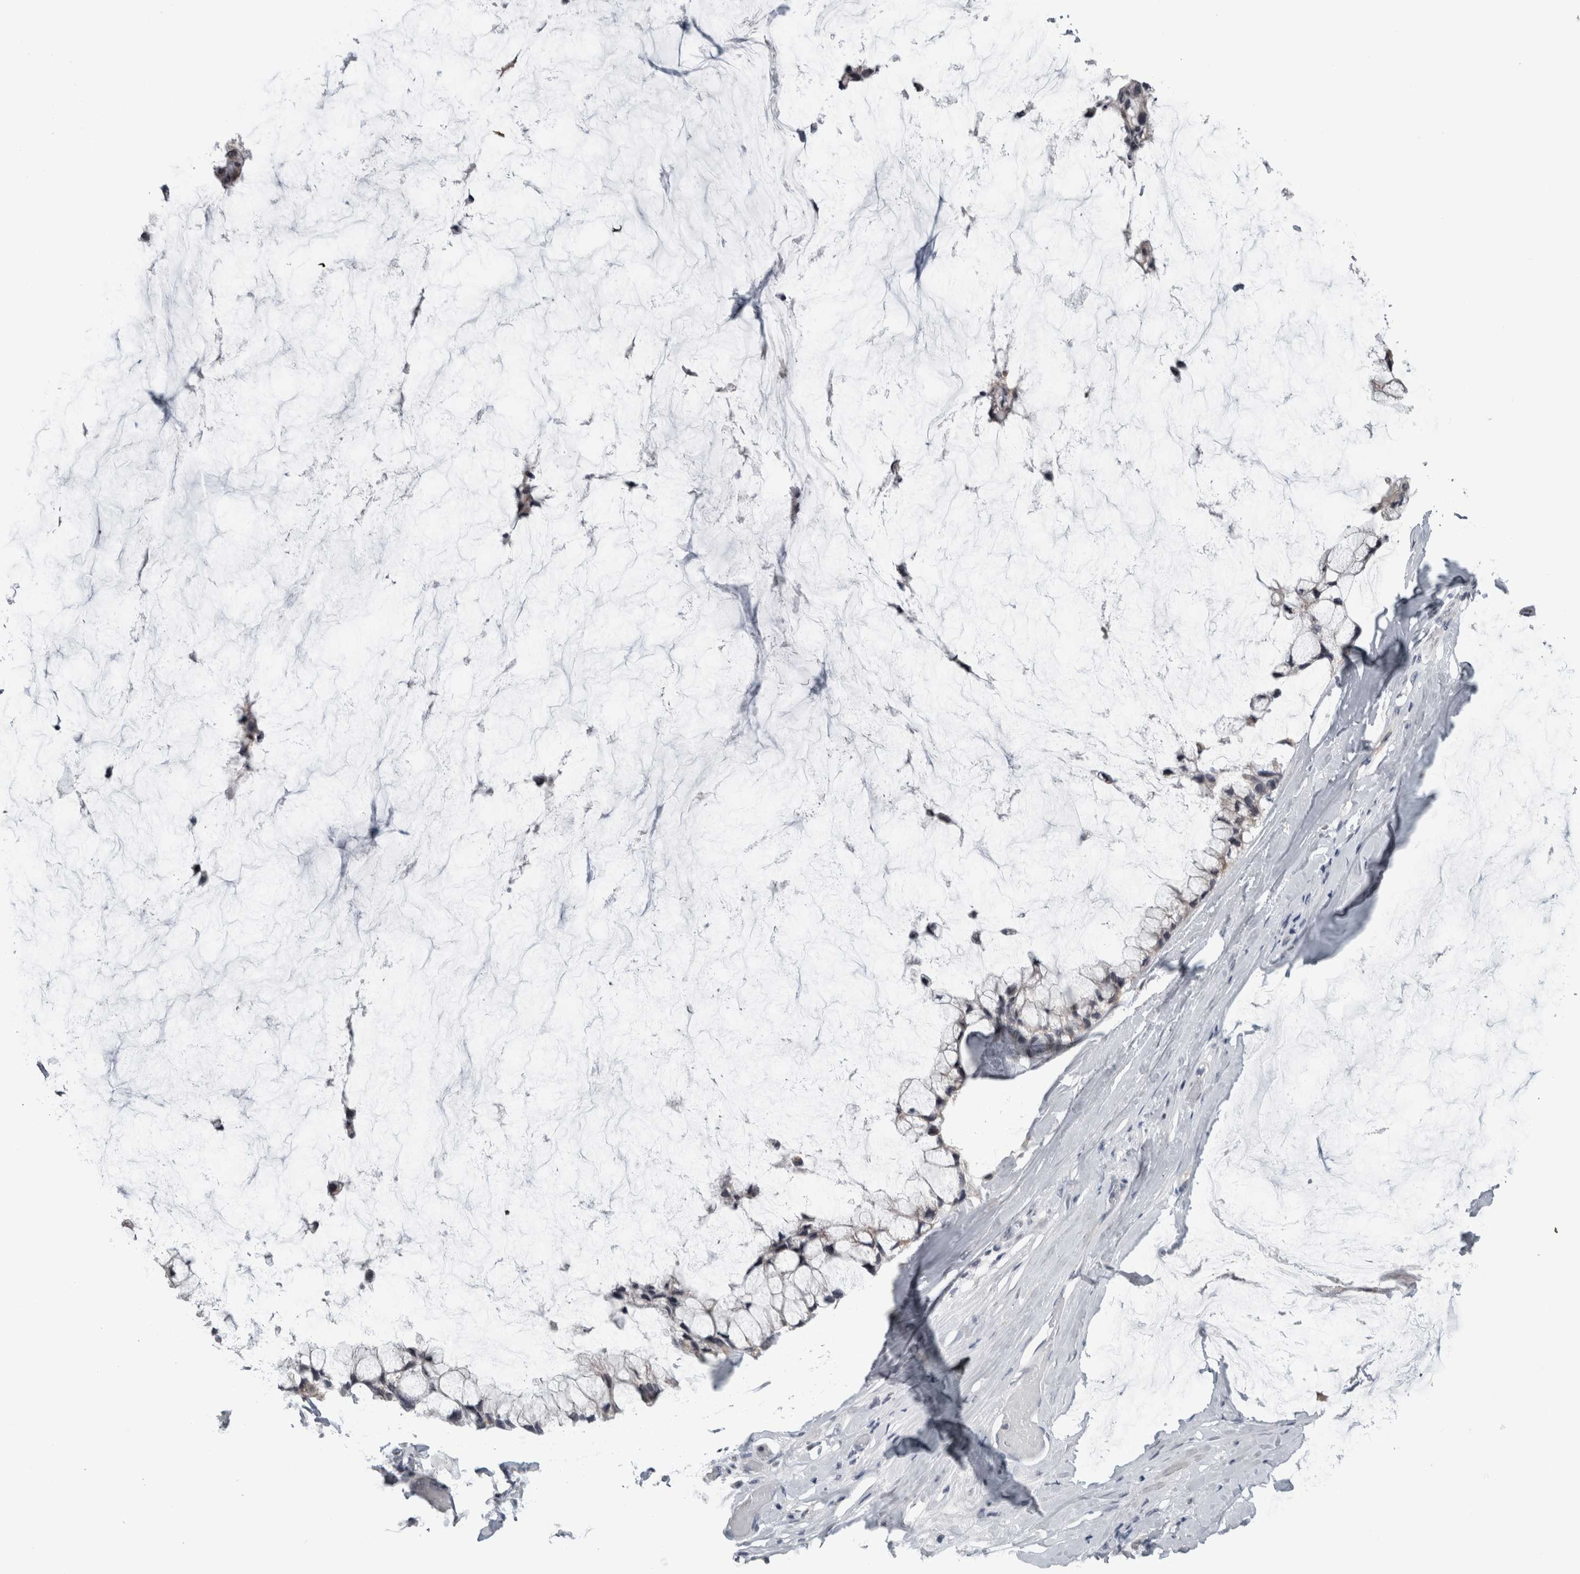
{"staining": {"intensity": "negative", "quantity": "none", "location": "none"}, "tissue": "ovarian cancer", "cell_type": "Tumor cells", "image_type": "cancer", "snomed": [{"axis": "morphology", "description": "Cystadenocarcinoma, mucinous, NOS"}, {"axis": "topography", "description": "Ovary"}], "caption": "Immunohistochemical staining of human ovarian cancer (mucinous cystadenocarcinoma) shows no significant staining in tumor cells. (Immunohistochemistry (ihc), brightfield microscopy, high magnification).", "gene": "OR2K2", "patient": {"sex": "female", "age": 39}}